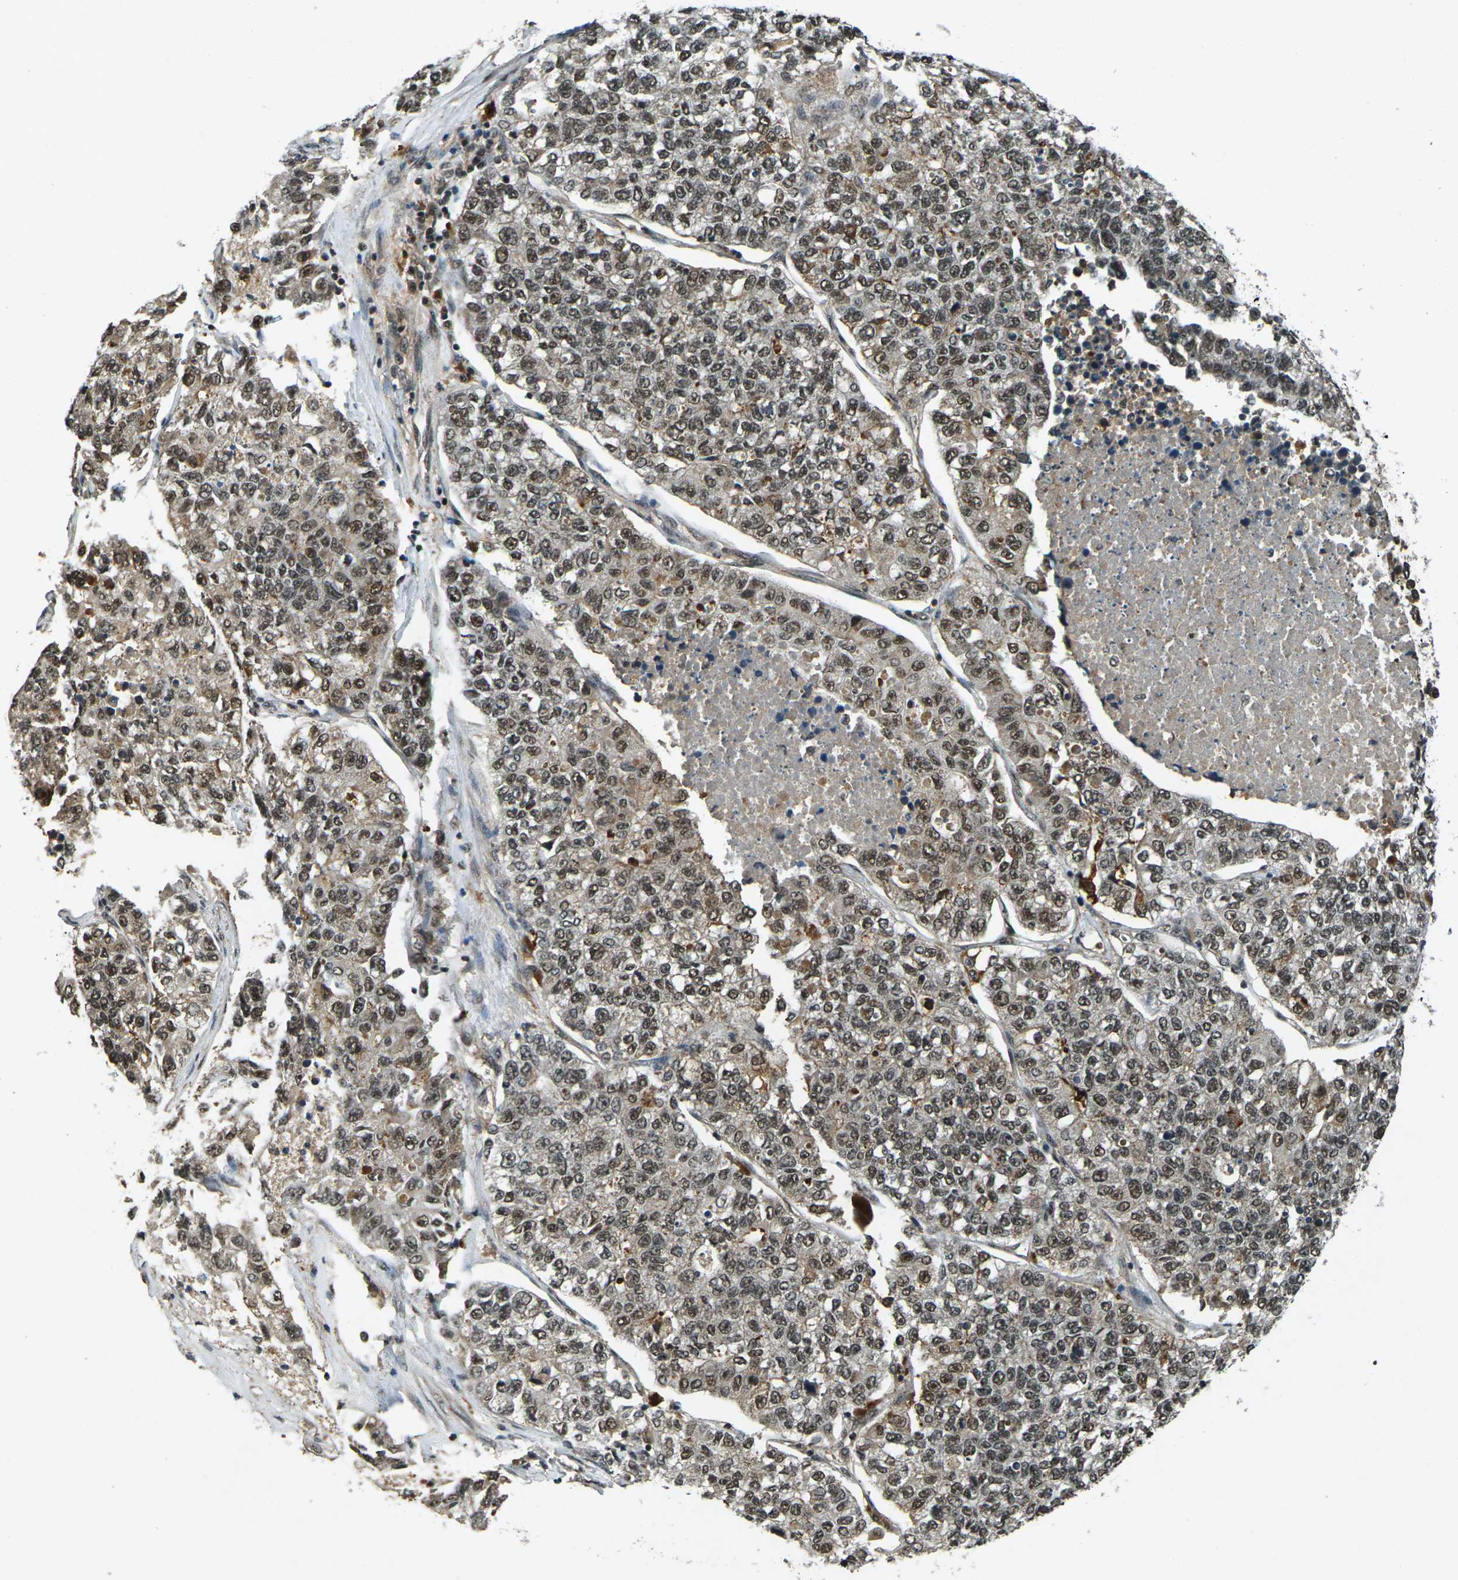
{"staining": {"intensity": "moderate", "quantity": ">75%", "location": "nuclear"}, "tissue": "lung cancer", "cell_type": "Tumor cells", "image_type": "cancer", "snomed": [{"axis": "morphology", "description": "Adenocarcinoma, NOS"}, {"axis": "topography", "description": "Lung"}], "caption": "Immunohistochemistry (IHC) of human lung adenocarcinoma demonstrates medium levels of moderate nuclear staining in about >75% of tumor cells.", "gene": "NR4A2", "patient": {"sex": "male", "age": 49}}